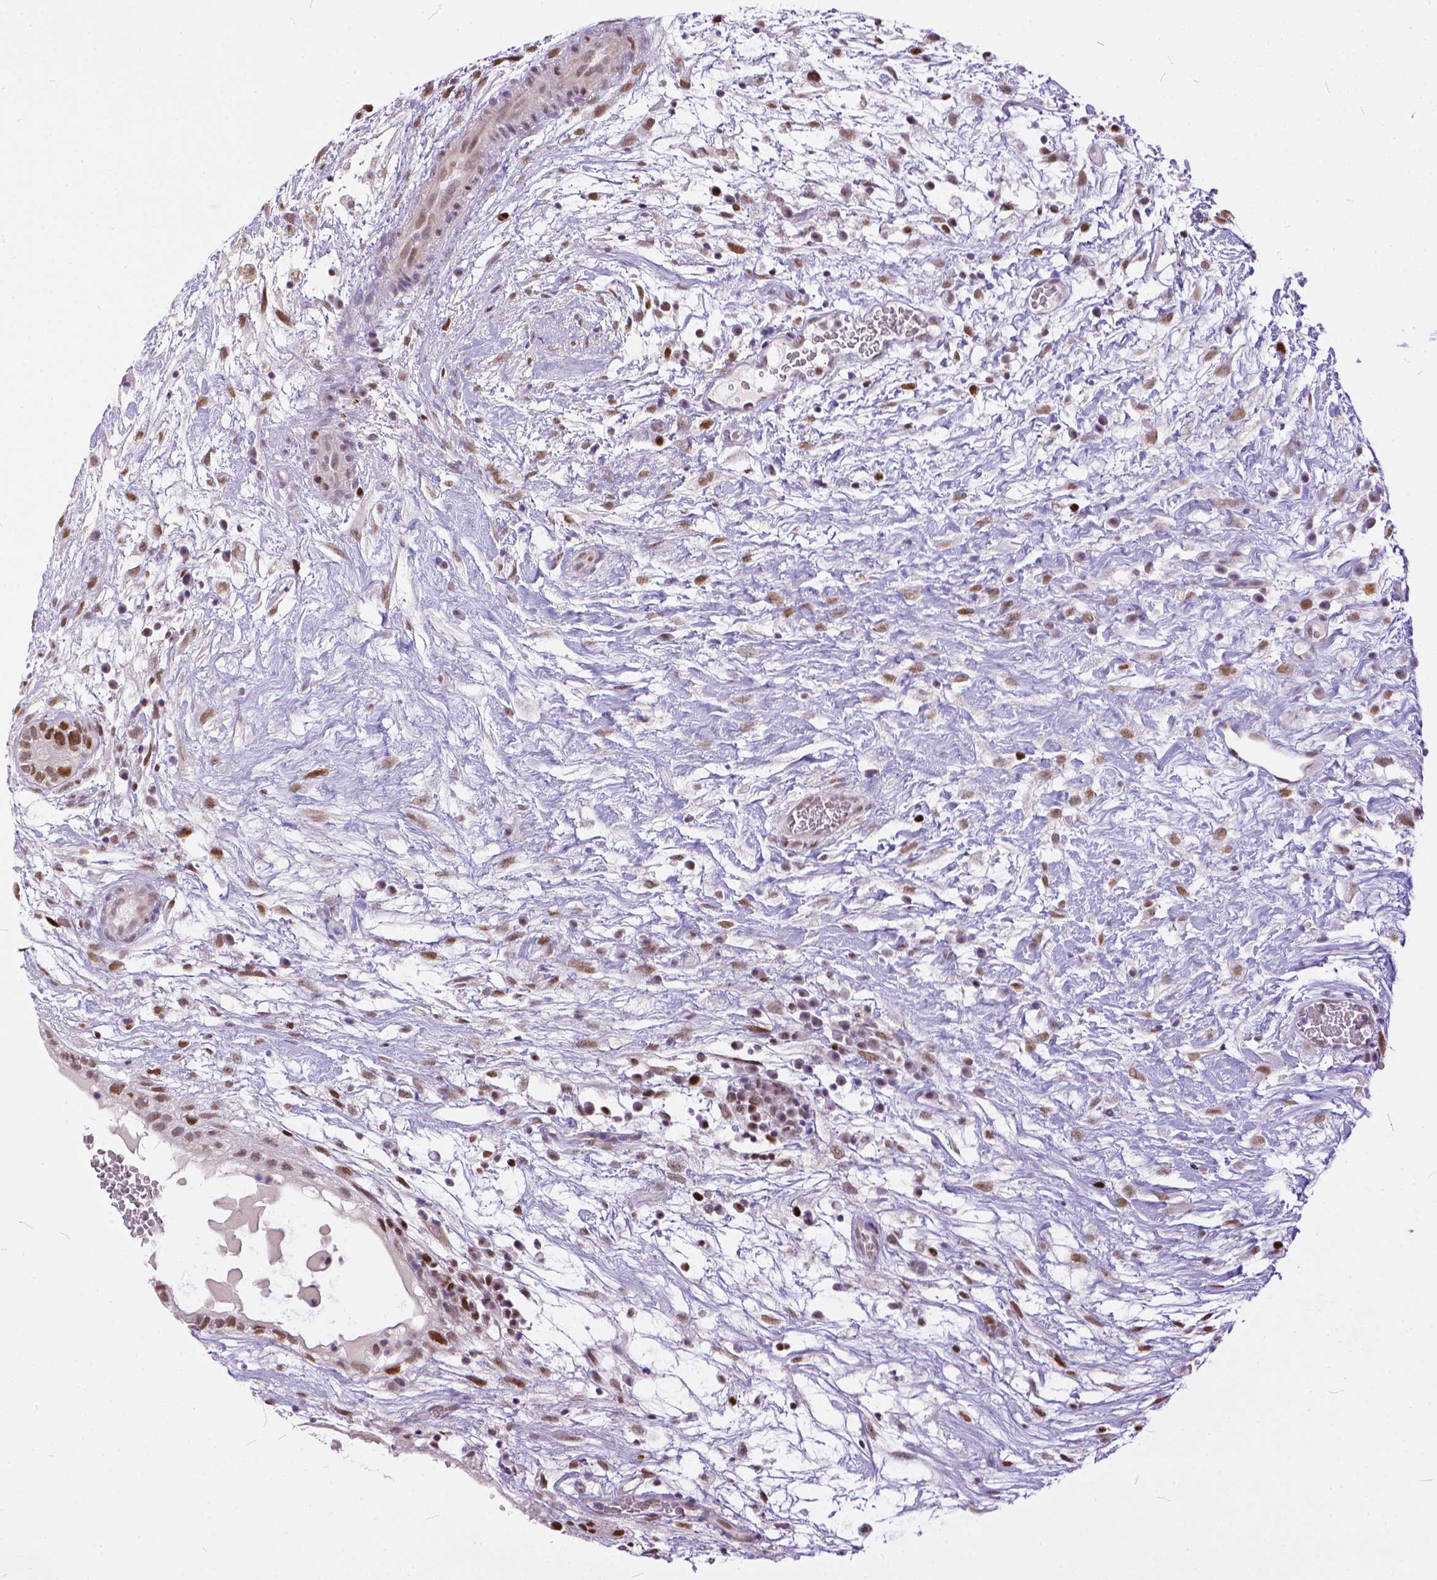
{"staining": {"intensity": "moderate", "quantity": ">75%", "location": "nuclear"}, "tissue": "testis cancer", "cell_type": "Tumor cells", "image_type": "cancer", "snomed": [{"axis": "morphology", "description": "Normal tissue, NOS"}, {"axis": "morphology", "description": "Carcinoma, Embryonal, NOS"}, {"axis": "topography", "description": "Testis"}], "caption": "Immunohistochemistry (IHC) (DAB (3,3'-diaminobenzidine)) staining of human testis embryonal carcinoma displays moderate nuclear protein staining in approximately >75% of tumor cells.", "gene": "ERCC1", "patient": {"sex": "male", "age": 32}}